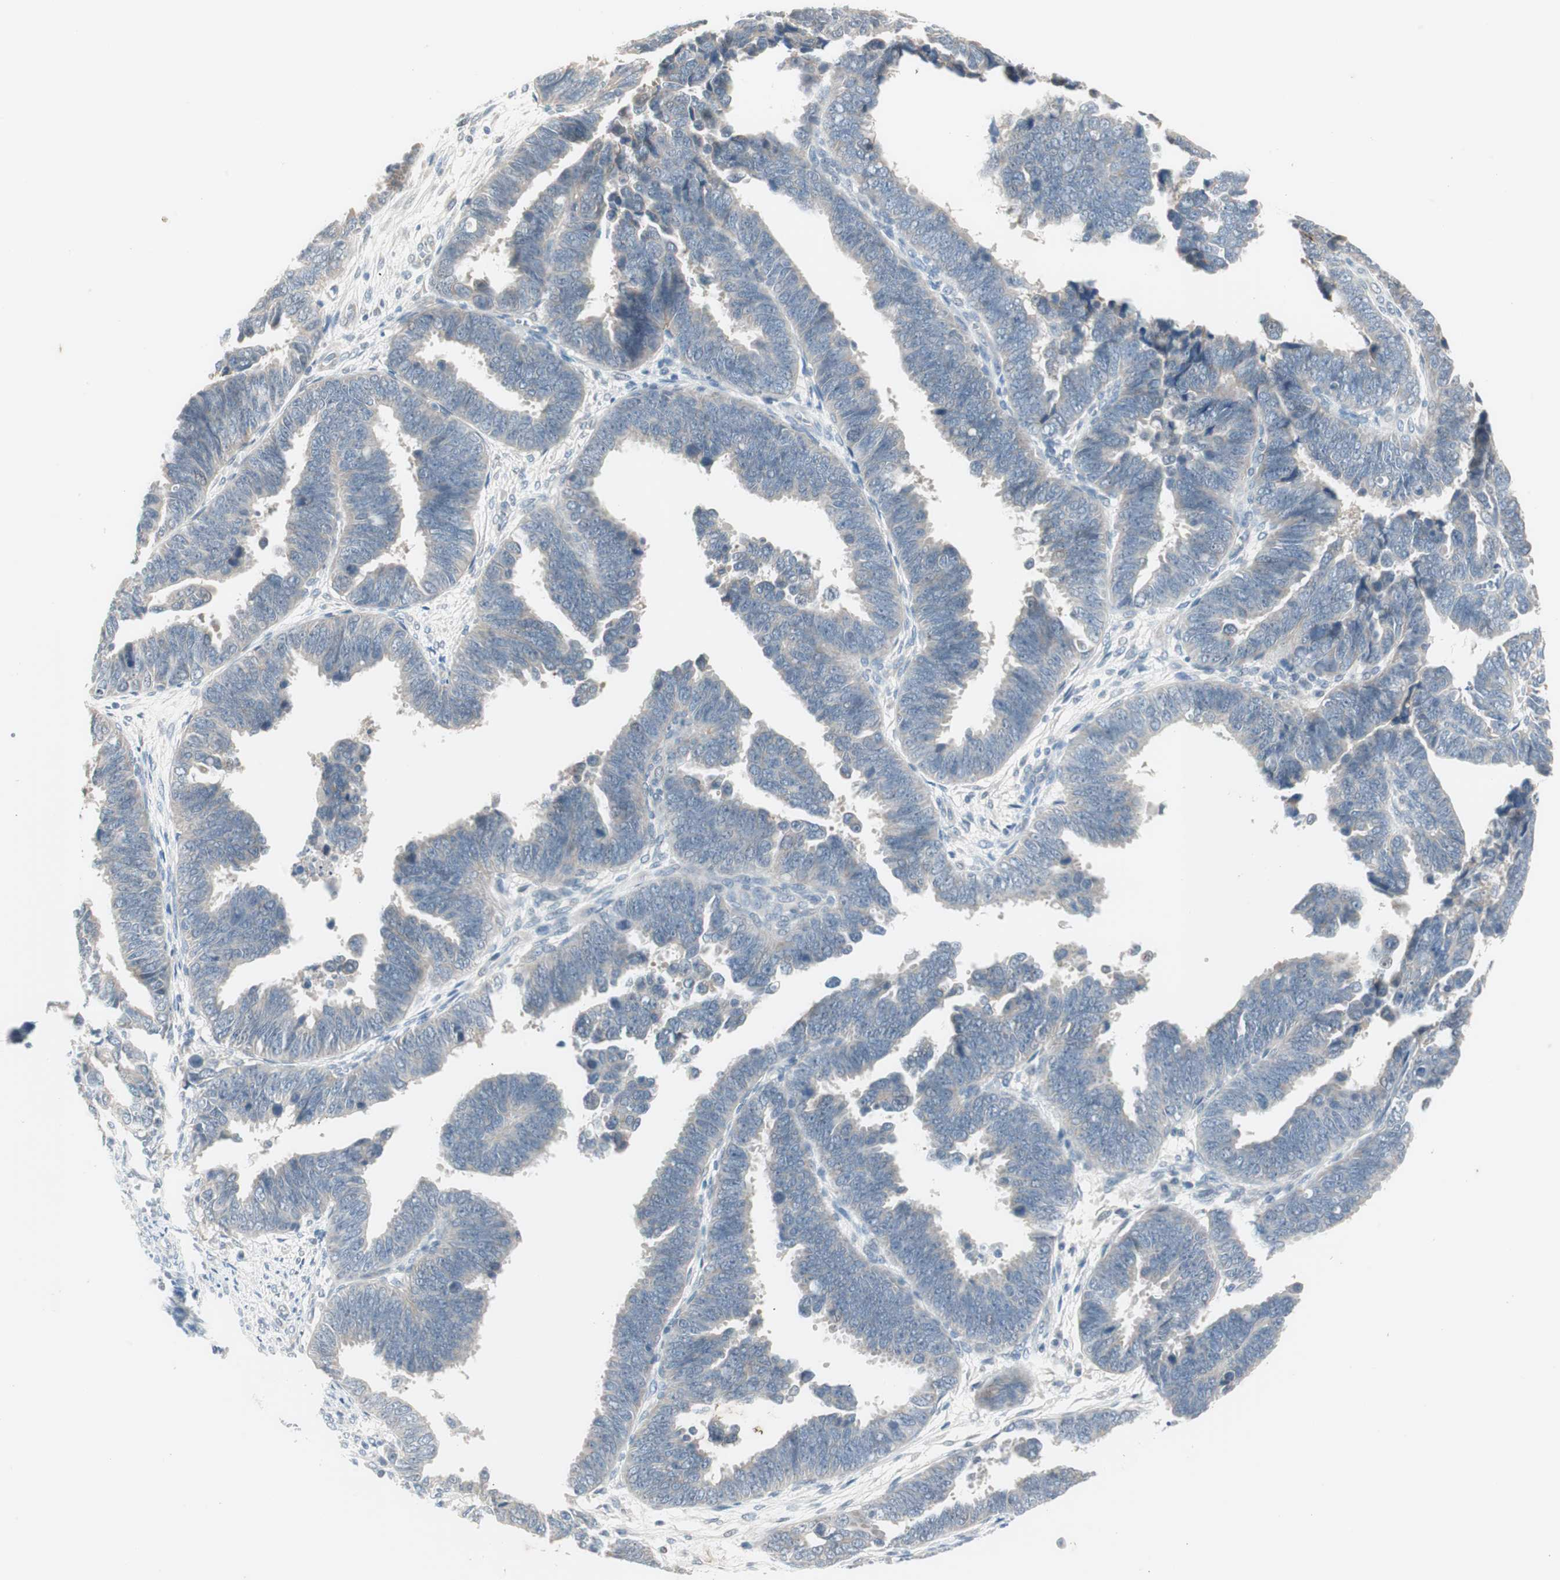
{"staining": {"intensity": "weak", "quantity": "25%-75%", "location": "cytoplasmic/membranous"}, "tissue": "endometrial cancer", "cell_type": "Tumor cells", "image_type": "cancer", "snomed": [{"axis": "morphology", "description": "Adenocarcinoma, NOS"}, {"axis": "topography", "description": "Endometrium"}], "caption": "A brown stain shows weak cytoplasmic/membranous staining of a protein in human adenocarcinoma (endometrial) tumor cells.", "gene": "ITGB4", "patient": {"sex": "female", "age": 75}}